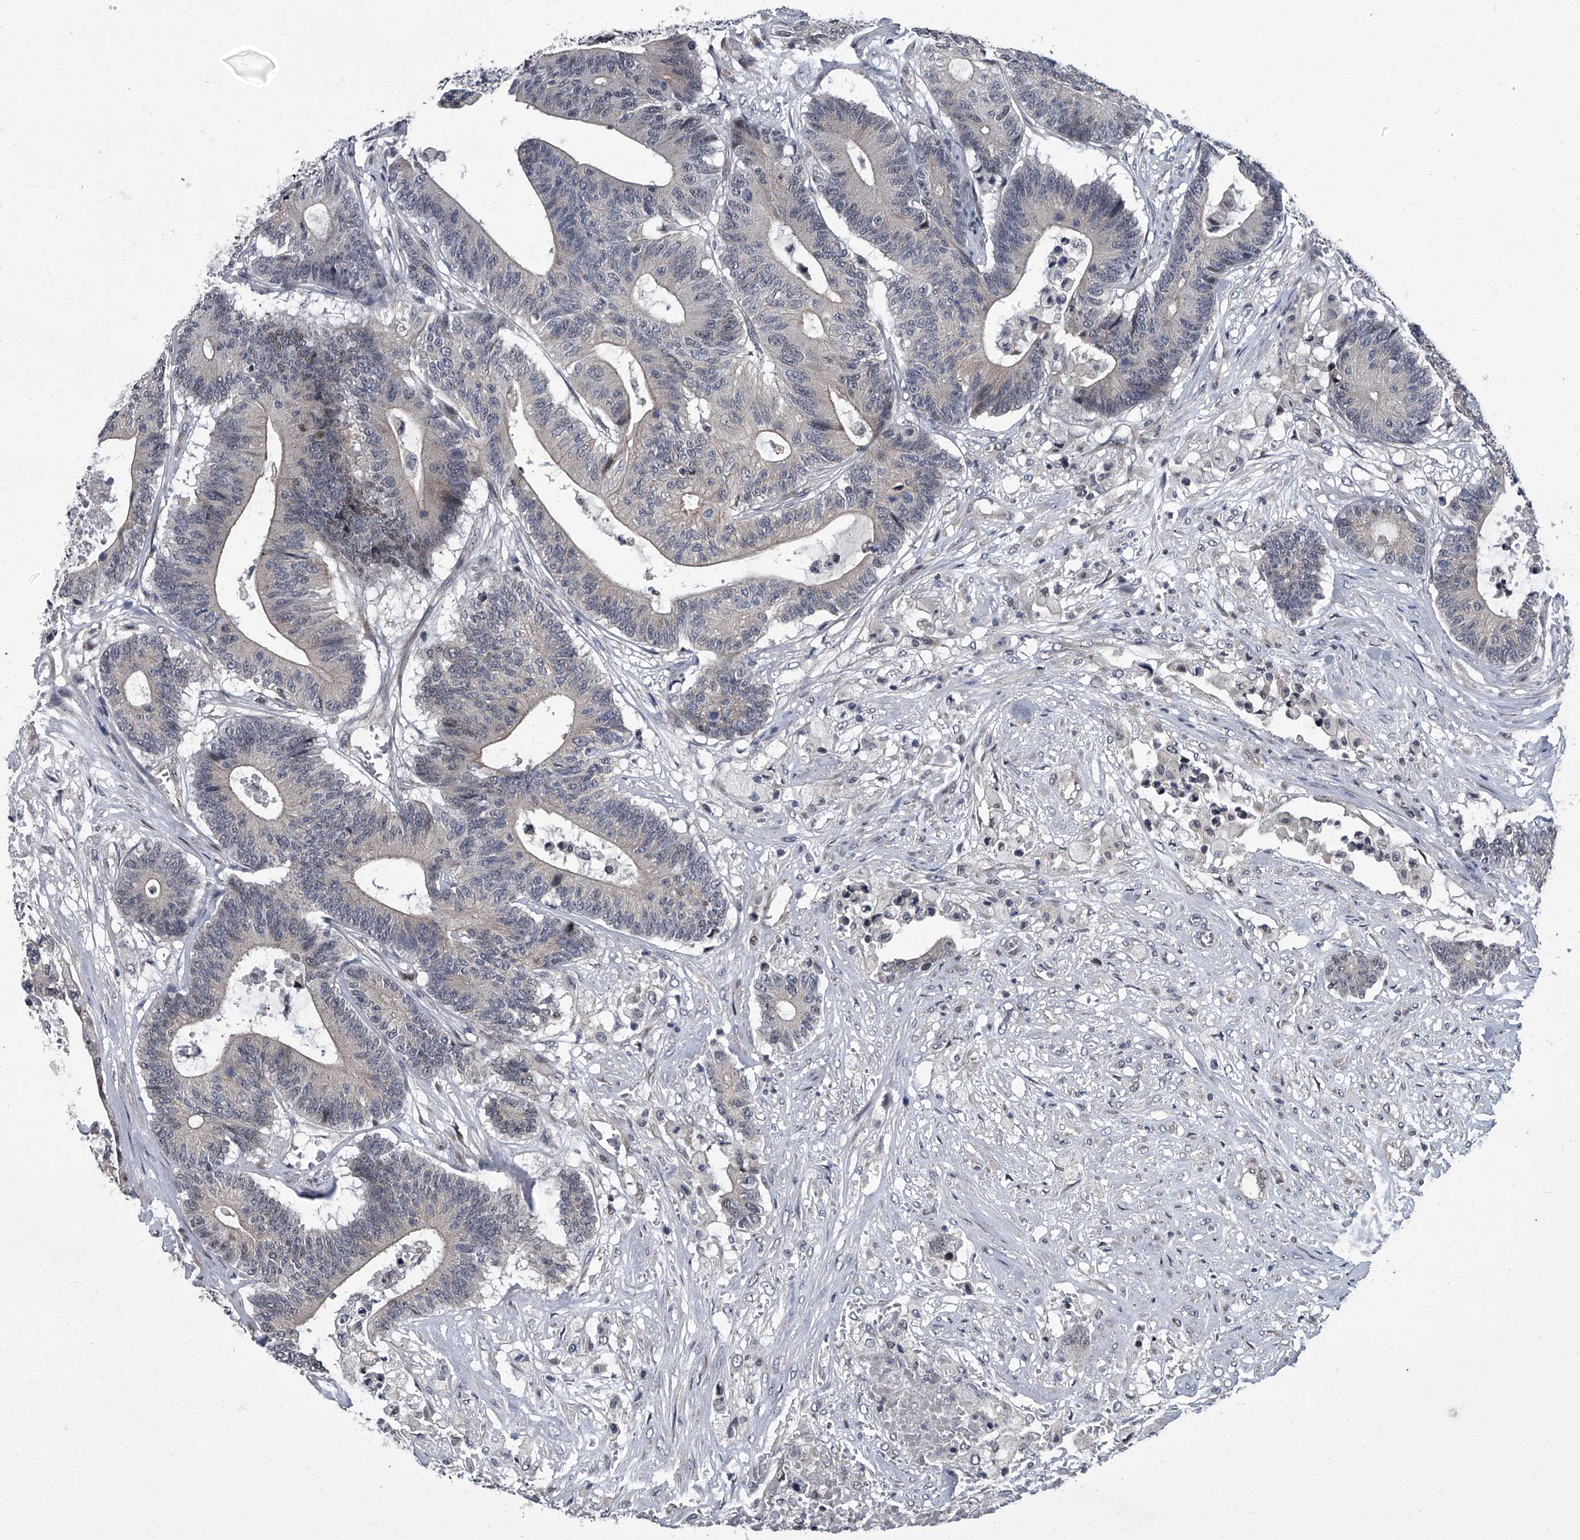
{"staining": {"intensity": "negative", "quantity": "none", "location": "none"}, "tissue": "colorectal cancer", "cell_type": "Tumor cells", "image_type": "cancer", "snomed": [{"axis": "morphology", "description": "Adenocarcinoma, NOS"}, {"axis": "topography", "description": "Colon"}], "caption": "High magnification brightfield microscopy of colorectal cancer (adenocarcinoma) stained with DAB (3,3'-diaminobenzidine) (brown) and counterstained with hematoxylin (blue): tumor cells show no significant staining.", "gene": "ZNF274", "patient": {"sex": "female", "age": 84}}